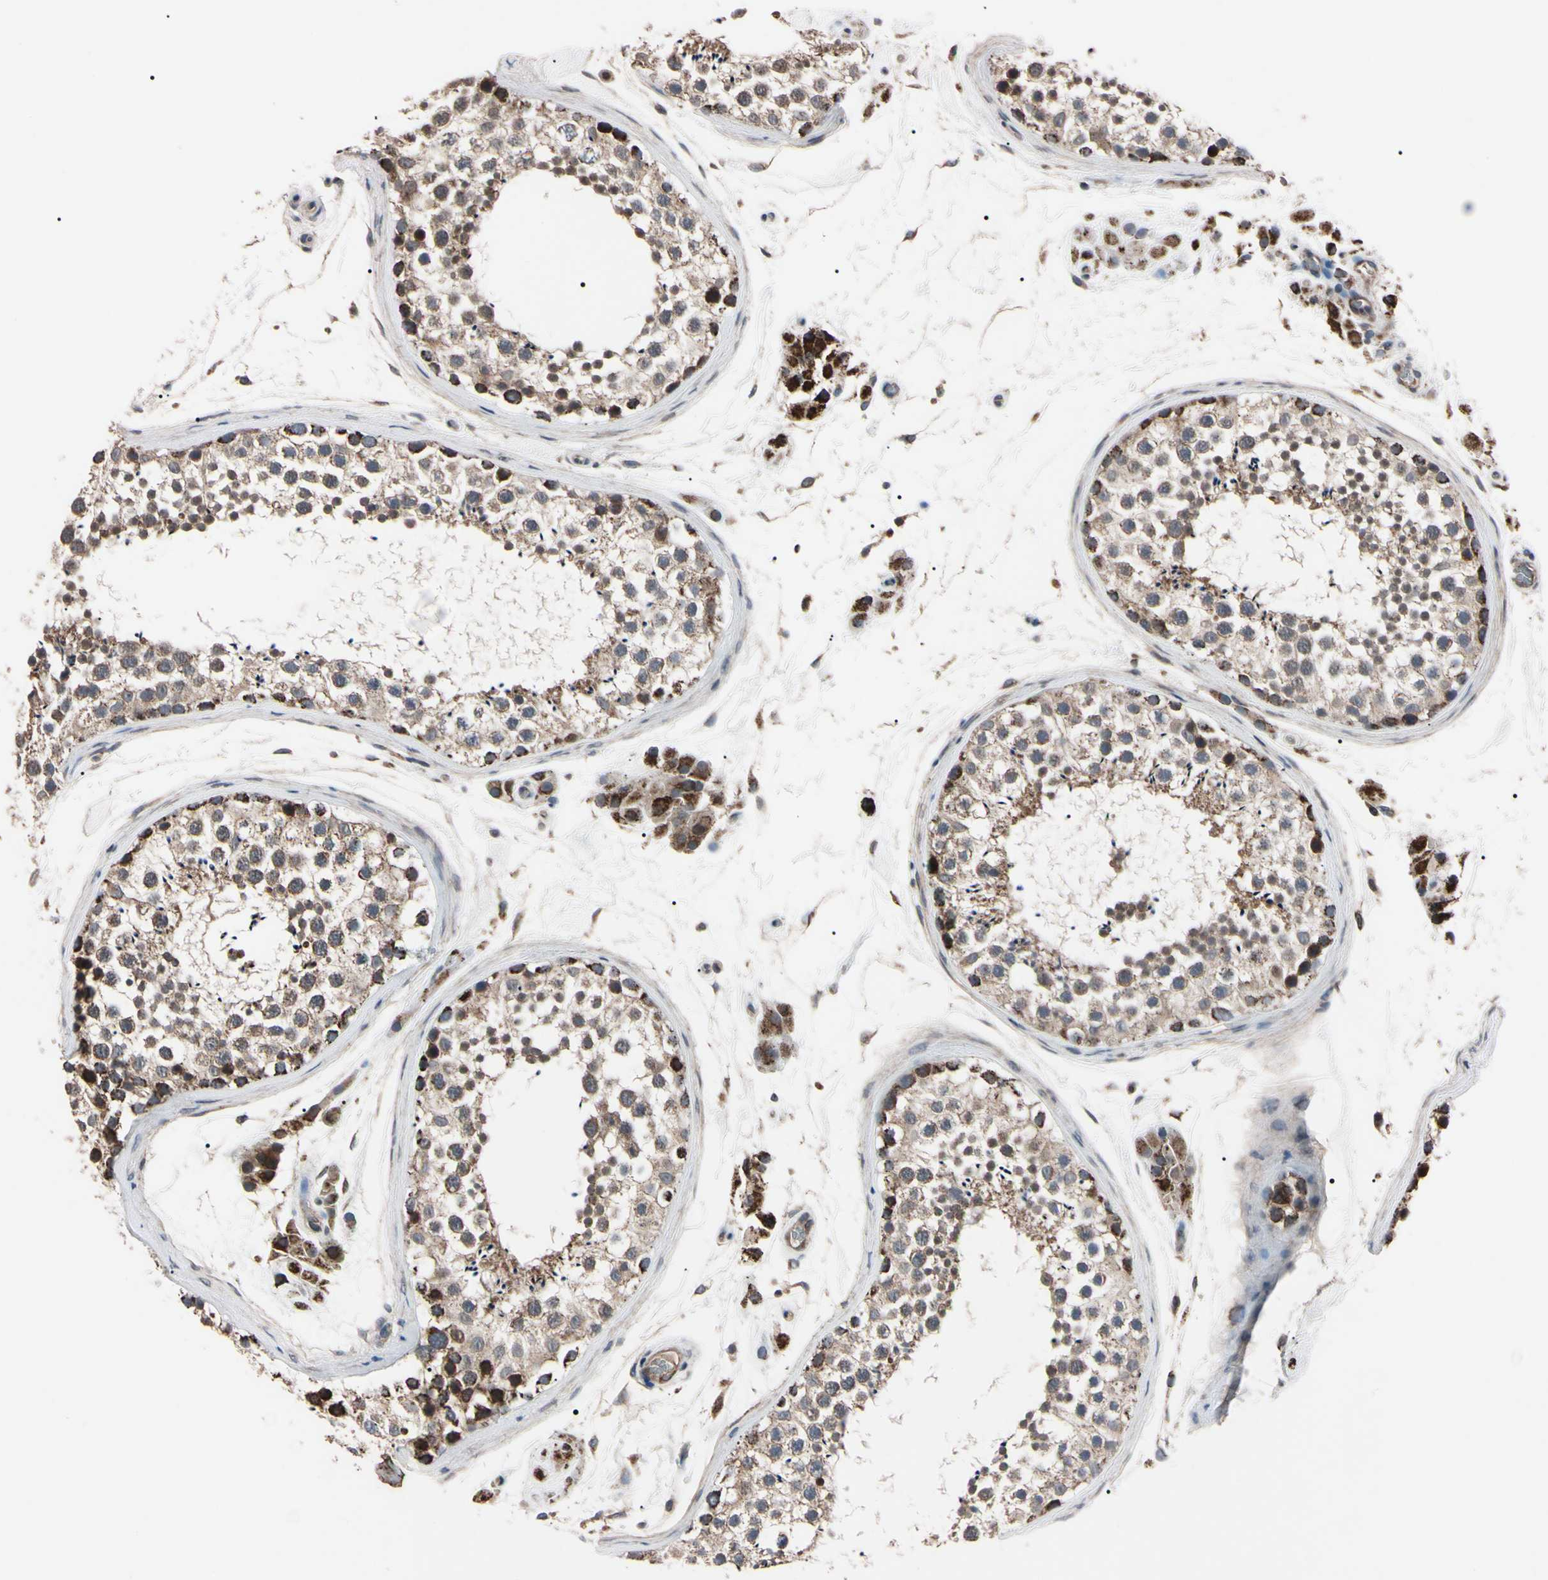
{"staining": {"intensity": "moderate", "quantity": ">75%", "location": "cytoplasmic/membranous"}, "tissue": "testis", "cell_type": "Cells in seminiferous ducts", "image_type": "normal", "snomed": [{"axis": "morphology", "description": "Normal tissue, NOS"}, {"axis": "topography", "description": "Testis"}], "caption": "Immunohistochemical staining of normal testis reveals moderate cytoplasmic/membranous protein expression in approximately >75% of cells in seminiferous ducts.", "gene": "TNFRSF1A", "patient": {"sex": "male", "age": 46}}